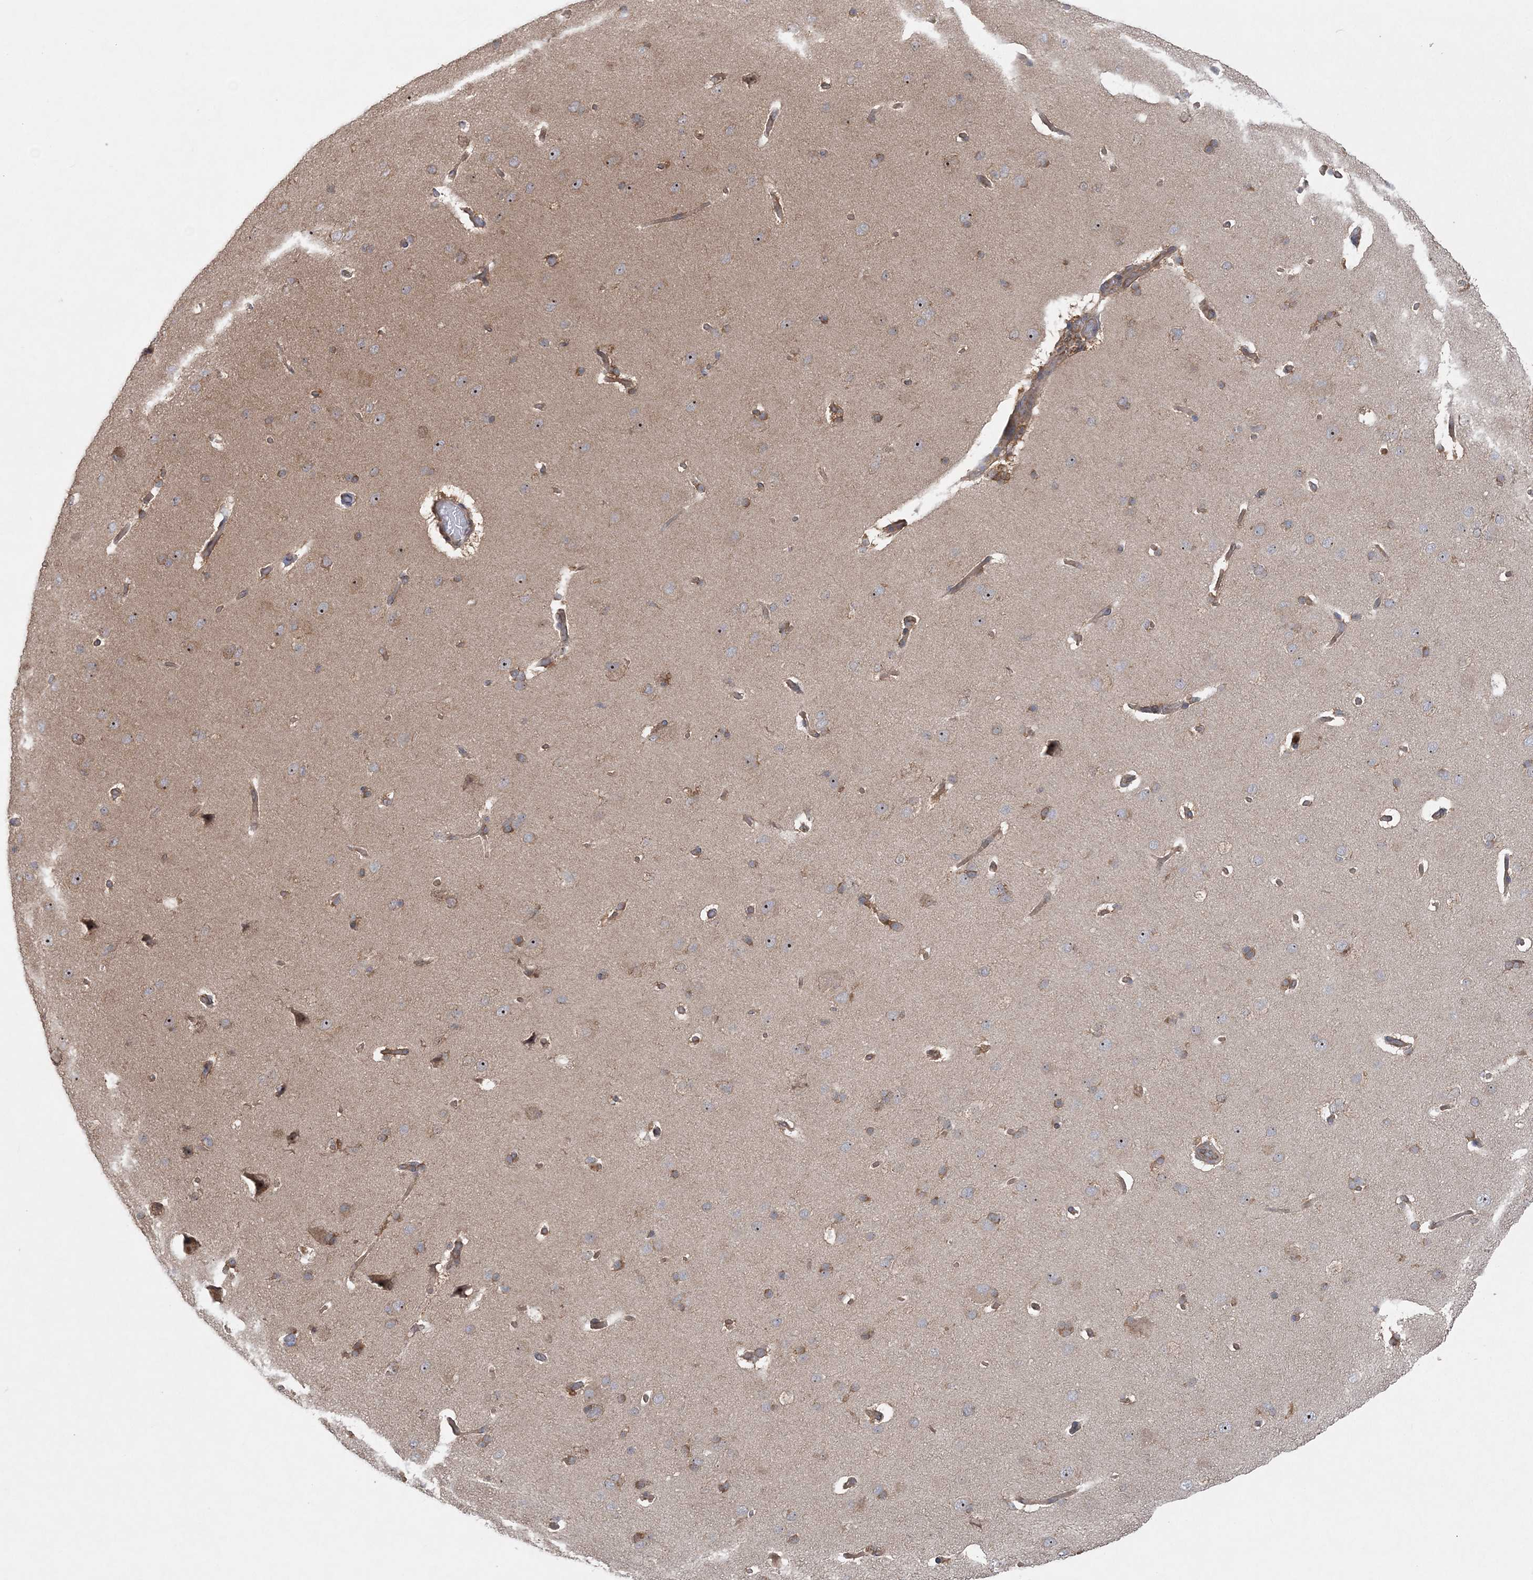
{"staining": {"intensity": "weak", "quantity": ">75%", "location": "cytoplasmic/membranous"}, "tissue": "cerebral cortex", "cell_type": "Endothelial cells", "image_type": "normal", "snomed": [{"axis": "morphology", "description": "Normal tissue, NOS"}, {"axis": "topography", "description": "Cerebral cortex"}], "caption": "Immunohistochemistry (IHC) histopathology image of normal cerebral cortex: human cerebral cortex stained using immunohistochemistry displays low levels of weak protein expression localized specifically in the cytoplasmic/membranous of endothelial cells, appearing as a cytoplasmic/membranous brown color.", "gene": "ACAP2", "patient": {"sex": "male", "age": 62}}